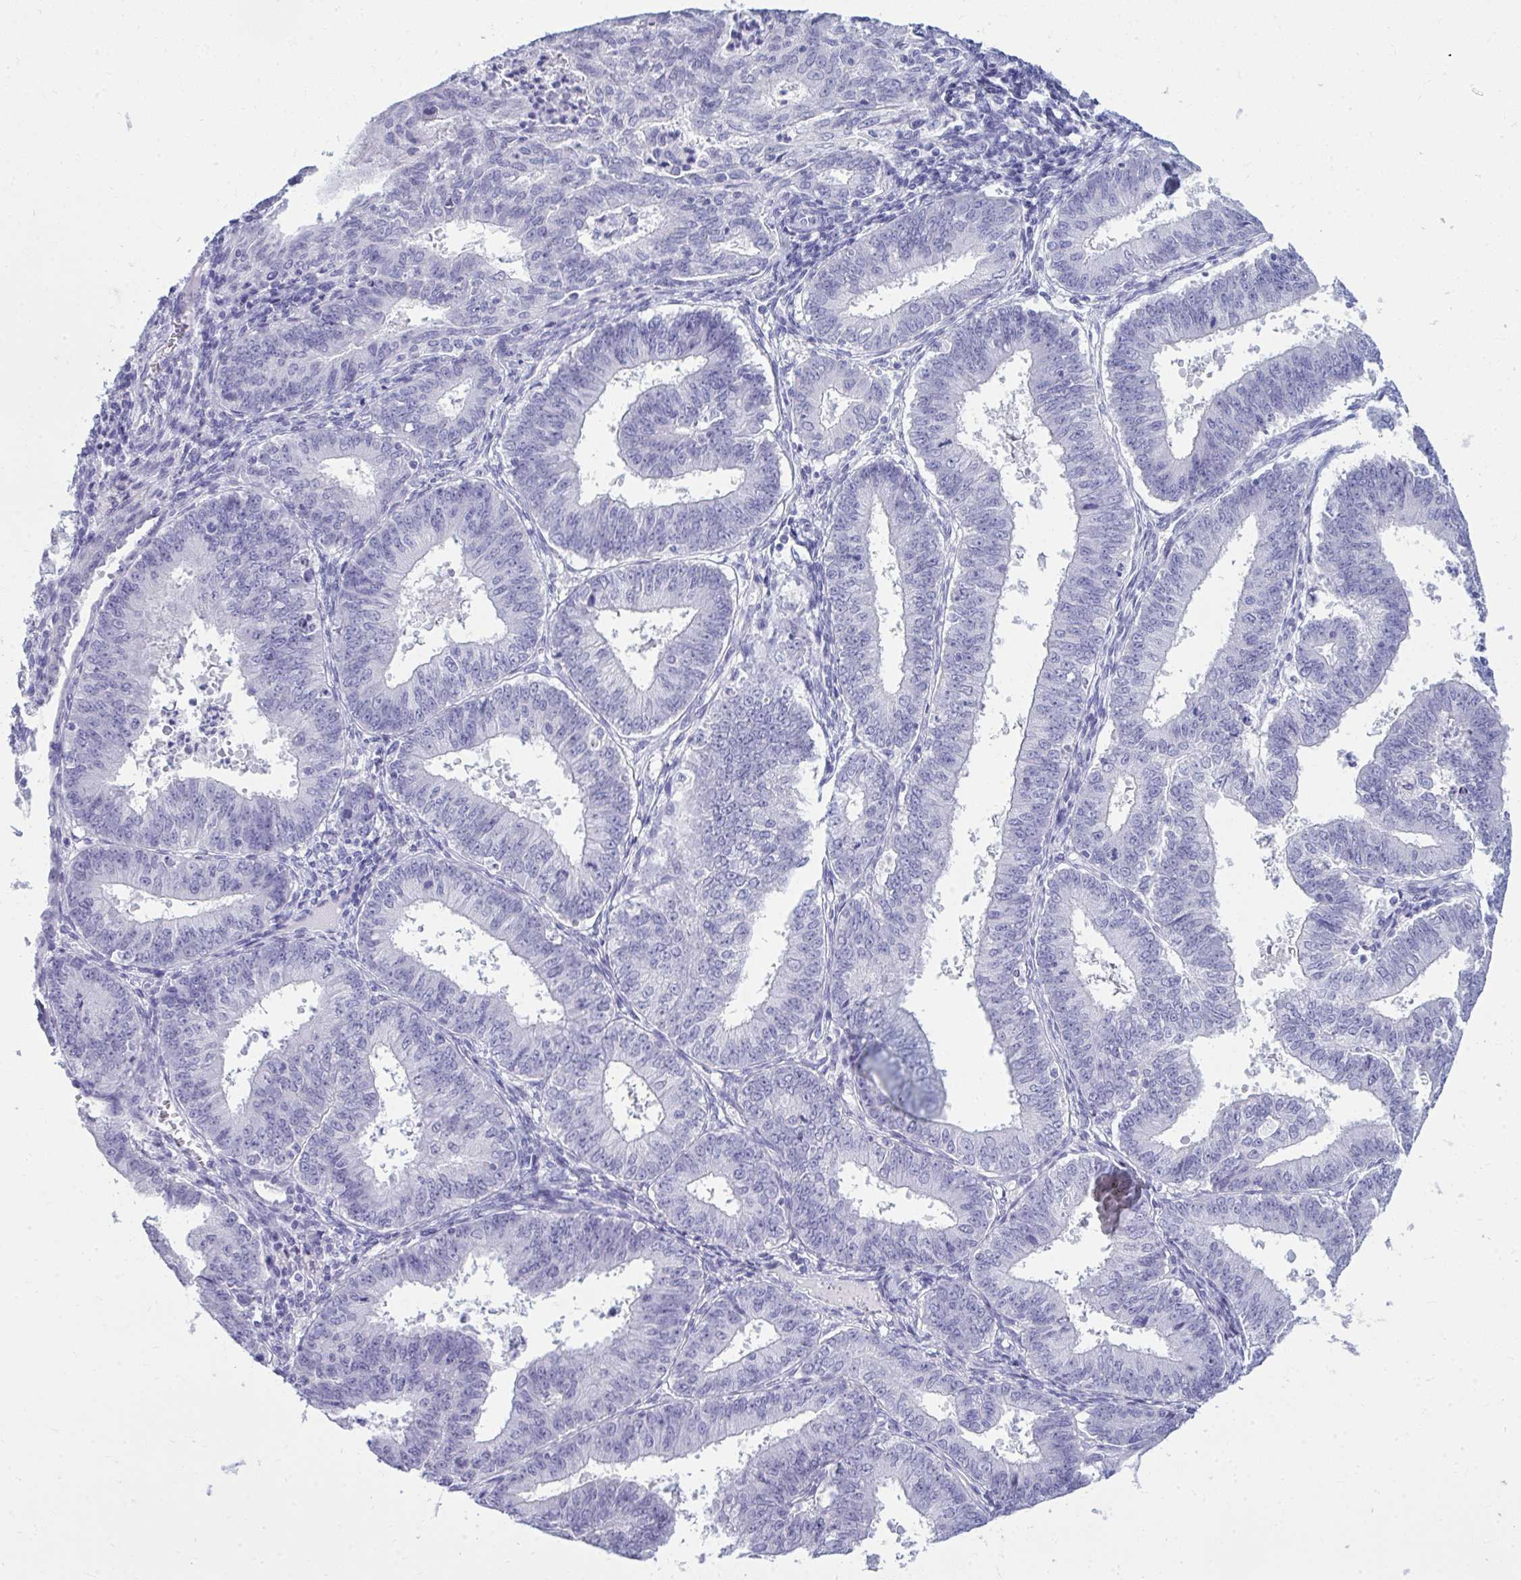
{"staining": {"intensity": "negative", "quantity": "none", "location": "none"}, "tissue": "endometrial cancer", "cell_type": "Tumor cells", "image_type": "cancer", "snomed": [{"axis": "morphology", "description": "Adenocarcinoma, NOS"}, {"axis": "topography", "description": "Endometrium"}], "caption": "There is no significant staining in tumor cells of endometrial adenocarcinoma.", "gene": "QDPR", "patient": {"sex": "female", "age": 73}}